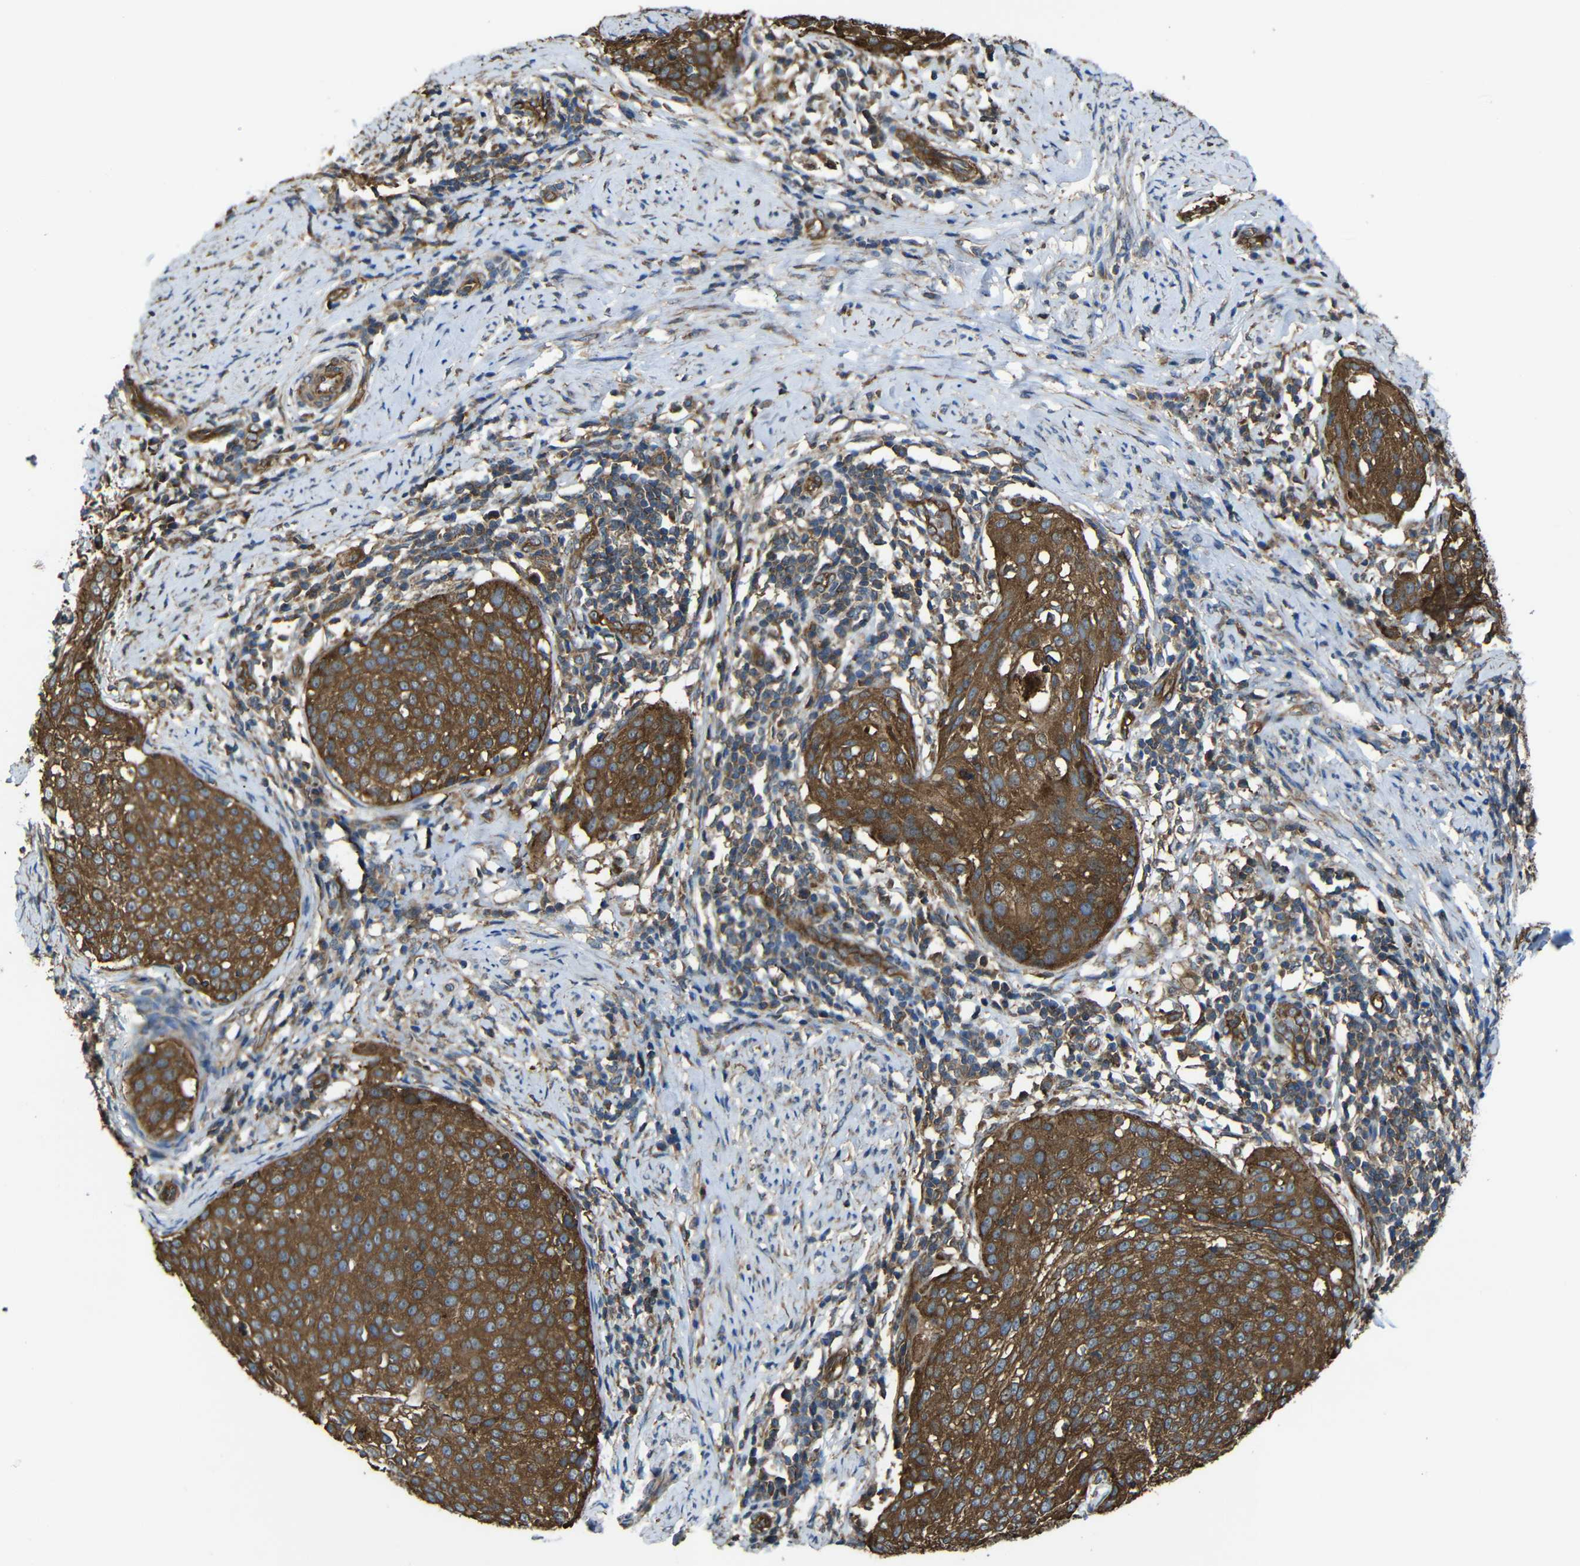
{"staining": {"intensity": "strong", "quantity": ">75%", "location": "cytoplasmic/membranous"}, "tissue": "cervical cancer", "cell_type": "Tumor cells", "image_type": "cancer", "snomed": [{"axis": "morphology", "description": "Squamous cell carcinoma, NOS"}, {"axis": "topography", "description": "Cervix"}], "caption": "Cervical cancer (squamous cell carcinoma) stained with a brown dye exhibits strong cytoplasmic/membranous positive expression in about >75% of tumor cells.", "gene": "PTCH1", "patient": {"sex": "female", "age": 51}}